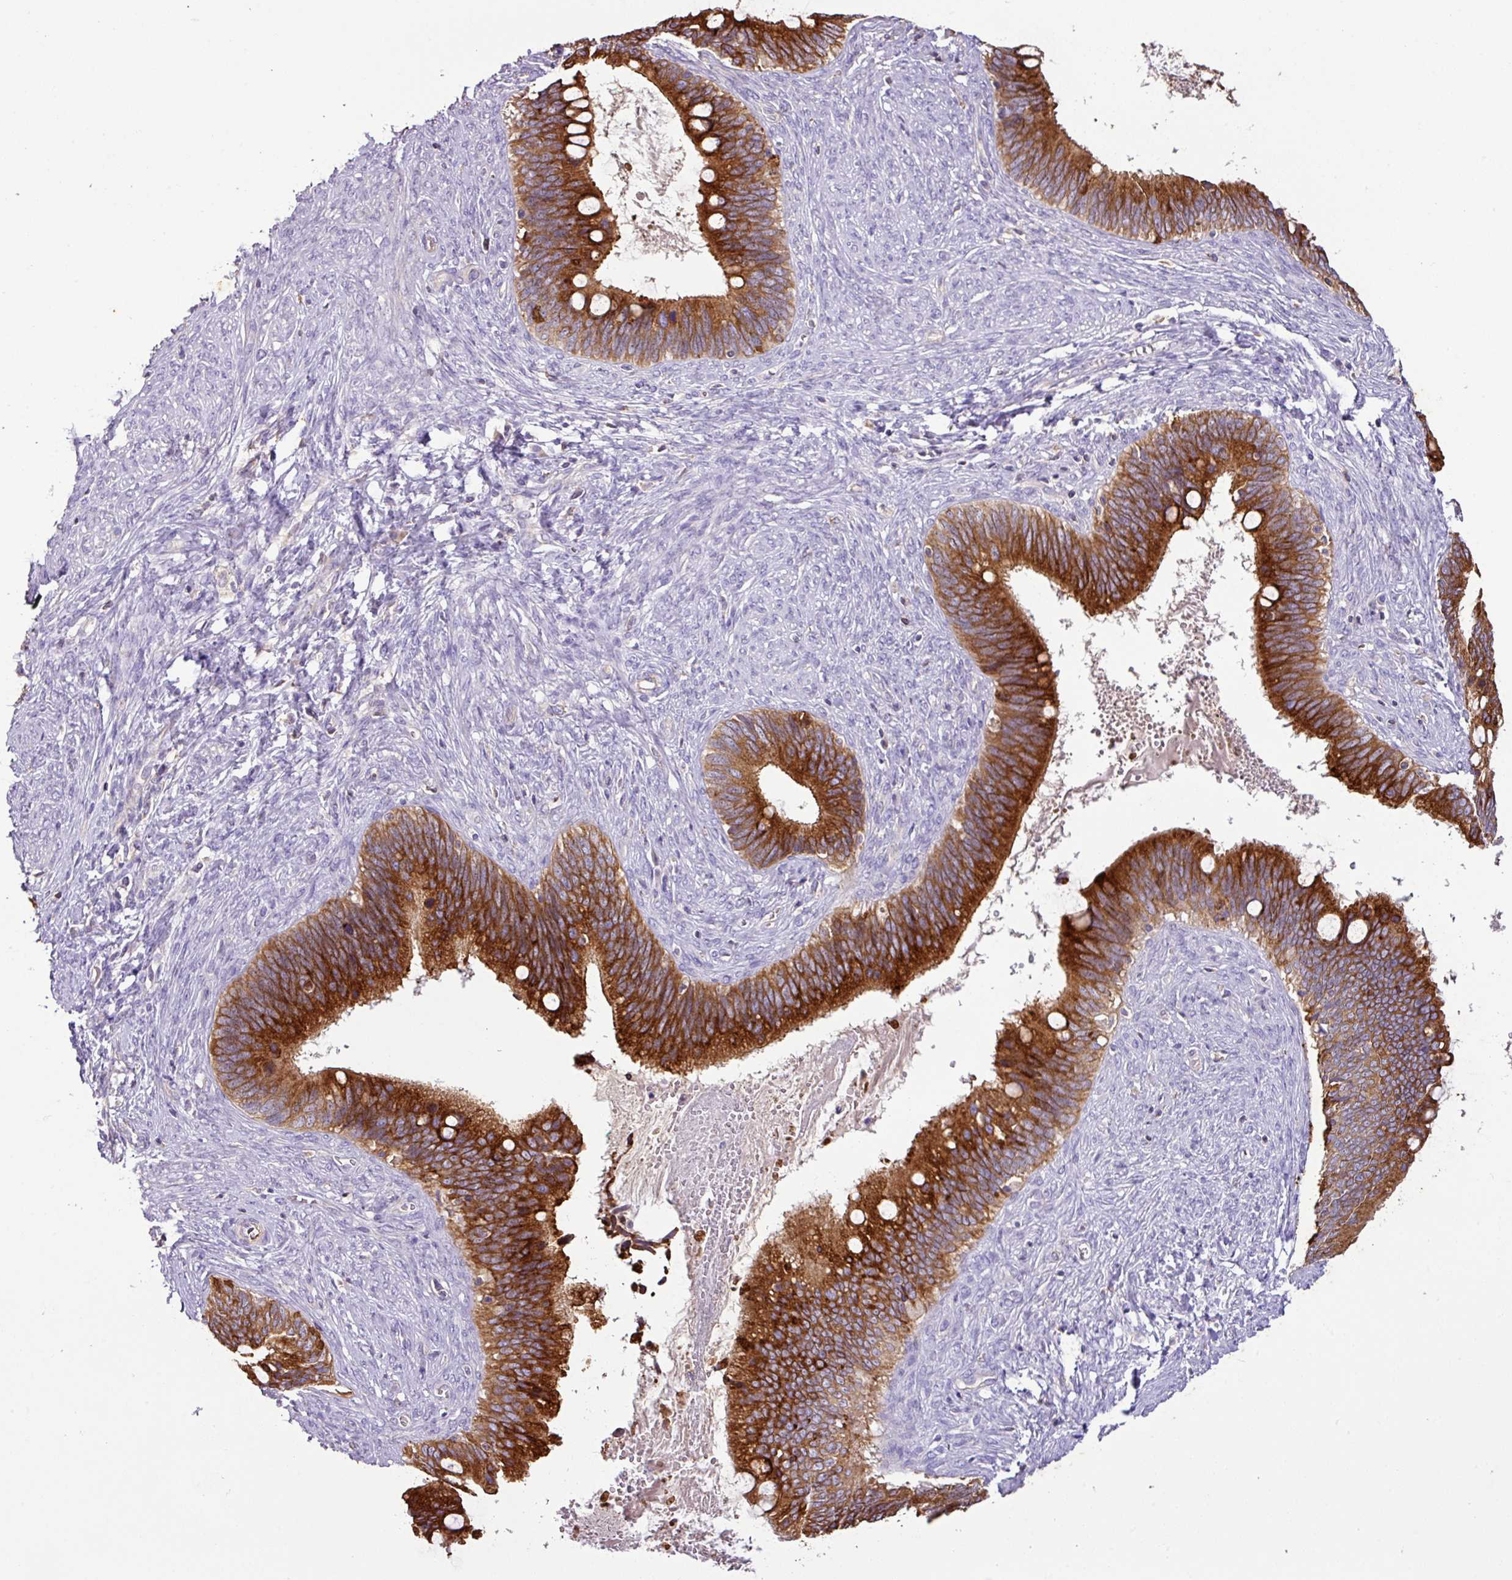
{"staining": {"intensity": "strong", "quantity": ">75%", "location": "cytoplasmic/membranous"}, "tissue": "cervical cancer", "cell_type": "Tumor cells", "image_type": "cancer", "snomed": [{"axis": "morphology", "description": "Adenocarcinoma, NOS"}, {"axis": "topography", "description": "Cervix"}], "caption": "Brown immunohistochemical staining in adenocarcinoma (cervical) shows strong cytoplasmic/membranous positivity in about >75% of tumor cells.", "gene": "AGR3", "patient": {"sex": "female", "age": 42}}